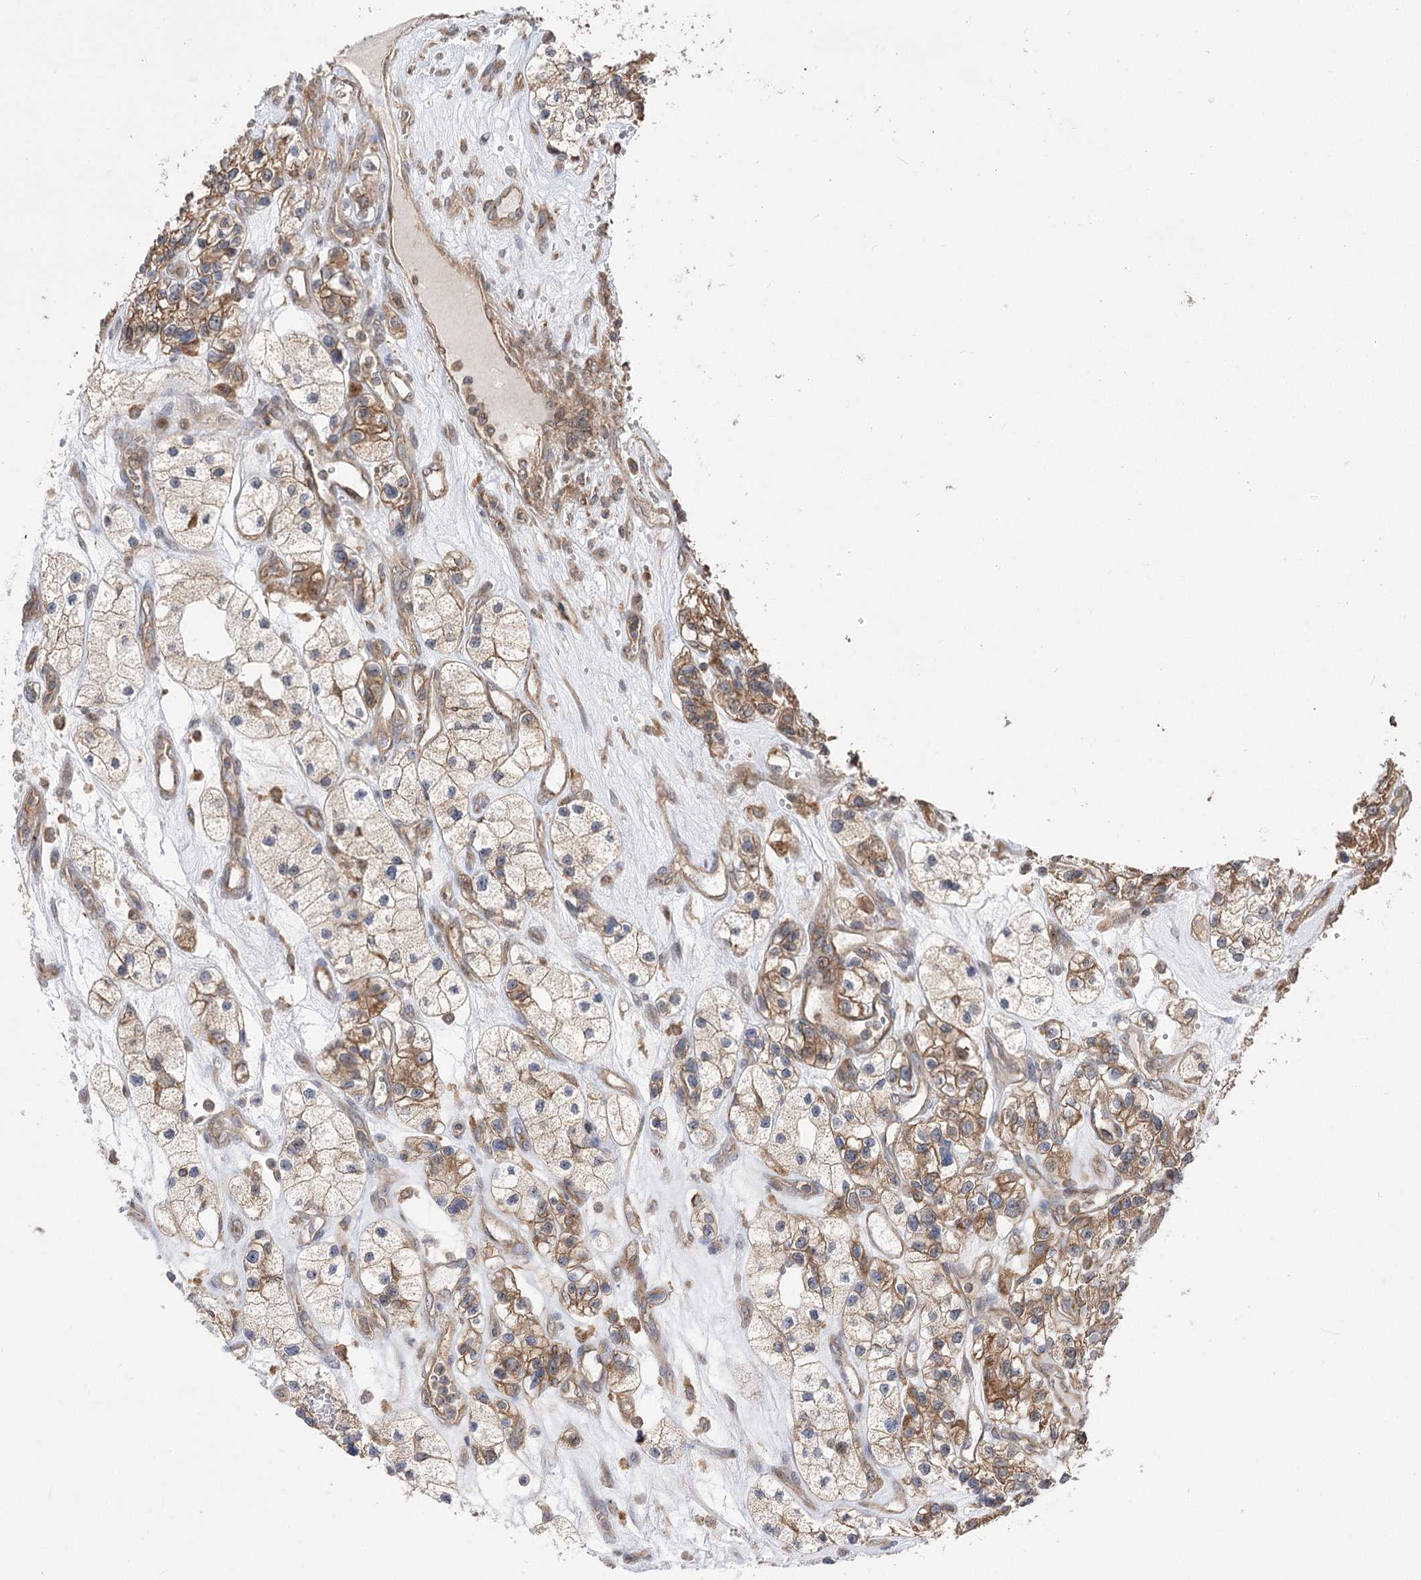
{"staining": {"intensity": "moderate", "quantity": ">75%", "location": "cytoplasmic/membranous"}, "tissue": "renal cancer", "cell_type": "Tumor cells", "image_type": "cancer", "snomed": [{"axis": "morphology", "description": "Adenocarcinoma, NOS"}, {"axis": "topography", "description": "Kidney"}], "caption": "Immunohistochemical staining of human renal cancer (adenocarcinoma) reveals medium levels of moderate cytoplasmic/membranous staining in about >75% of tumor cells.", "gene": "XYLB", "patient": {"sex": "female", "age": 57}}